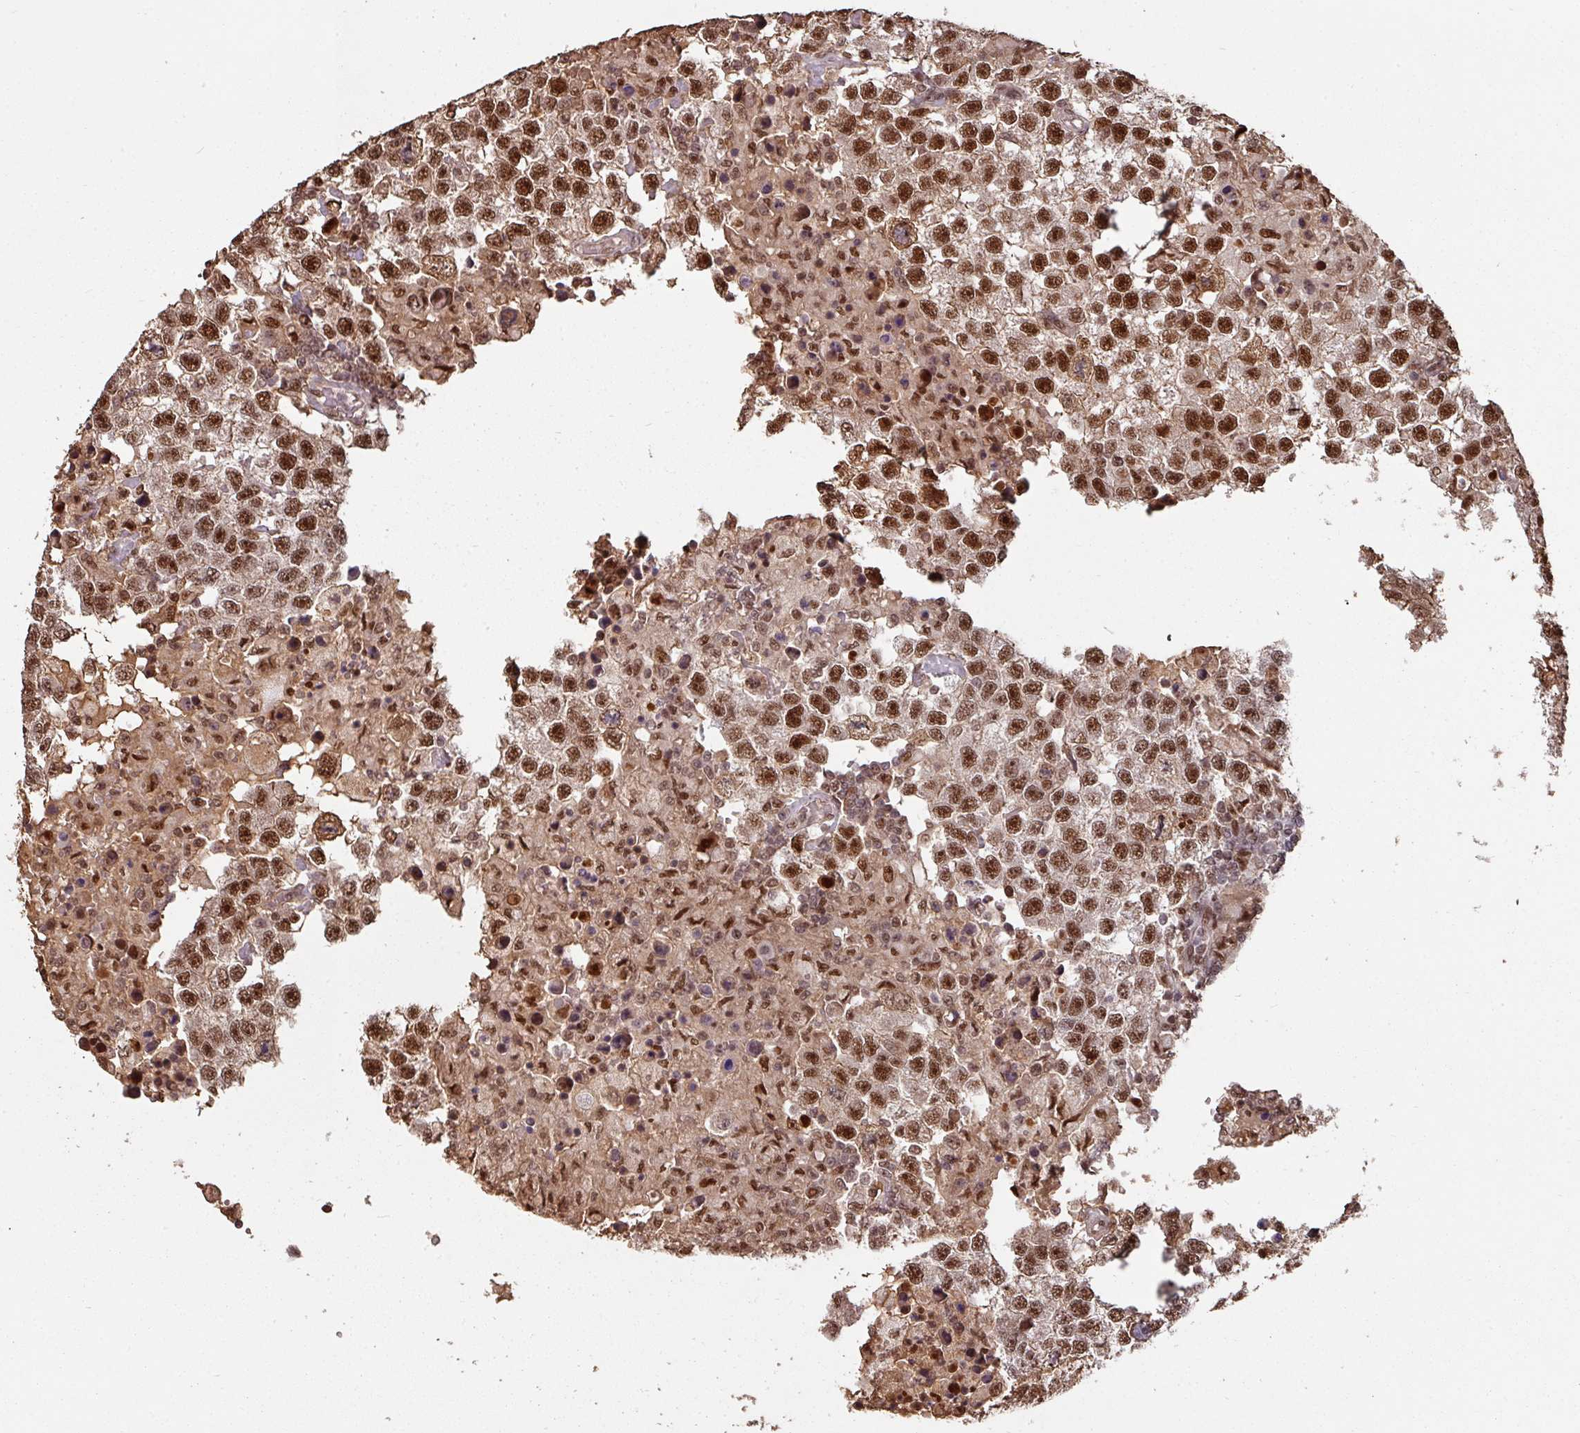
{"staining": {"intensity": "strong", "quantity": ">75%", "location": "nuclear"}, "tissue": "testis cancer", "cell_type": "Tumor cells", "image_type": "cancer", "snomed": [{"axis": "morphology", "description": "Carcinoma, Embryonal, NOS"}, {"axis": "topography", "description": "Testis"}], "caption": "Embryonal carcinoma (testis) stained with IHC reveals strong nuclear staining in about >75% of tumor cells.", "gene": "POLD1", "patient": {"sex": "male", "age": 83}}